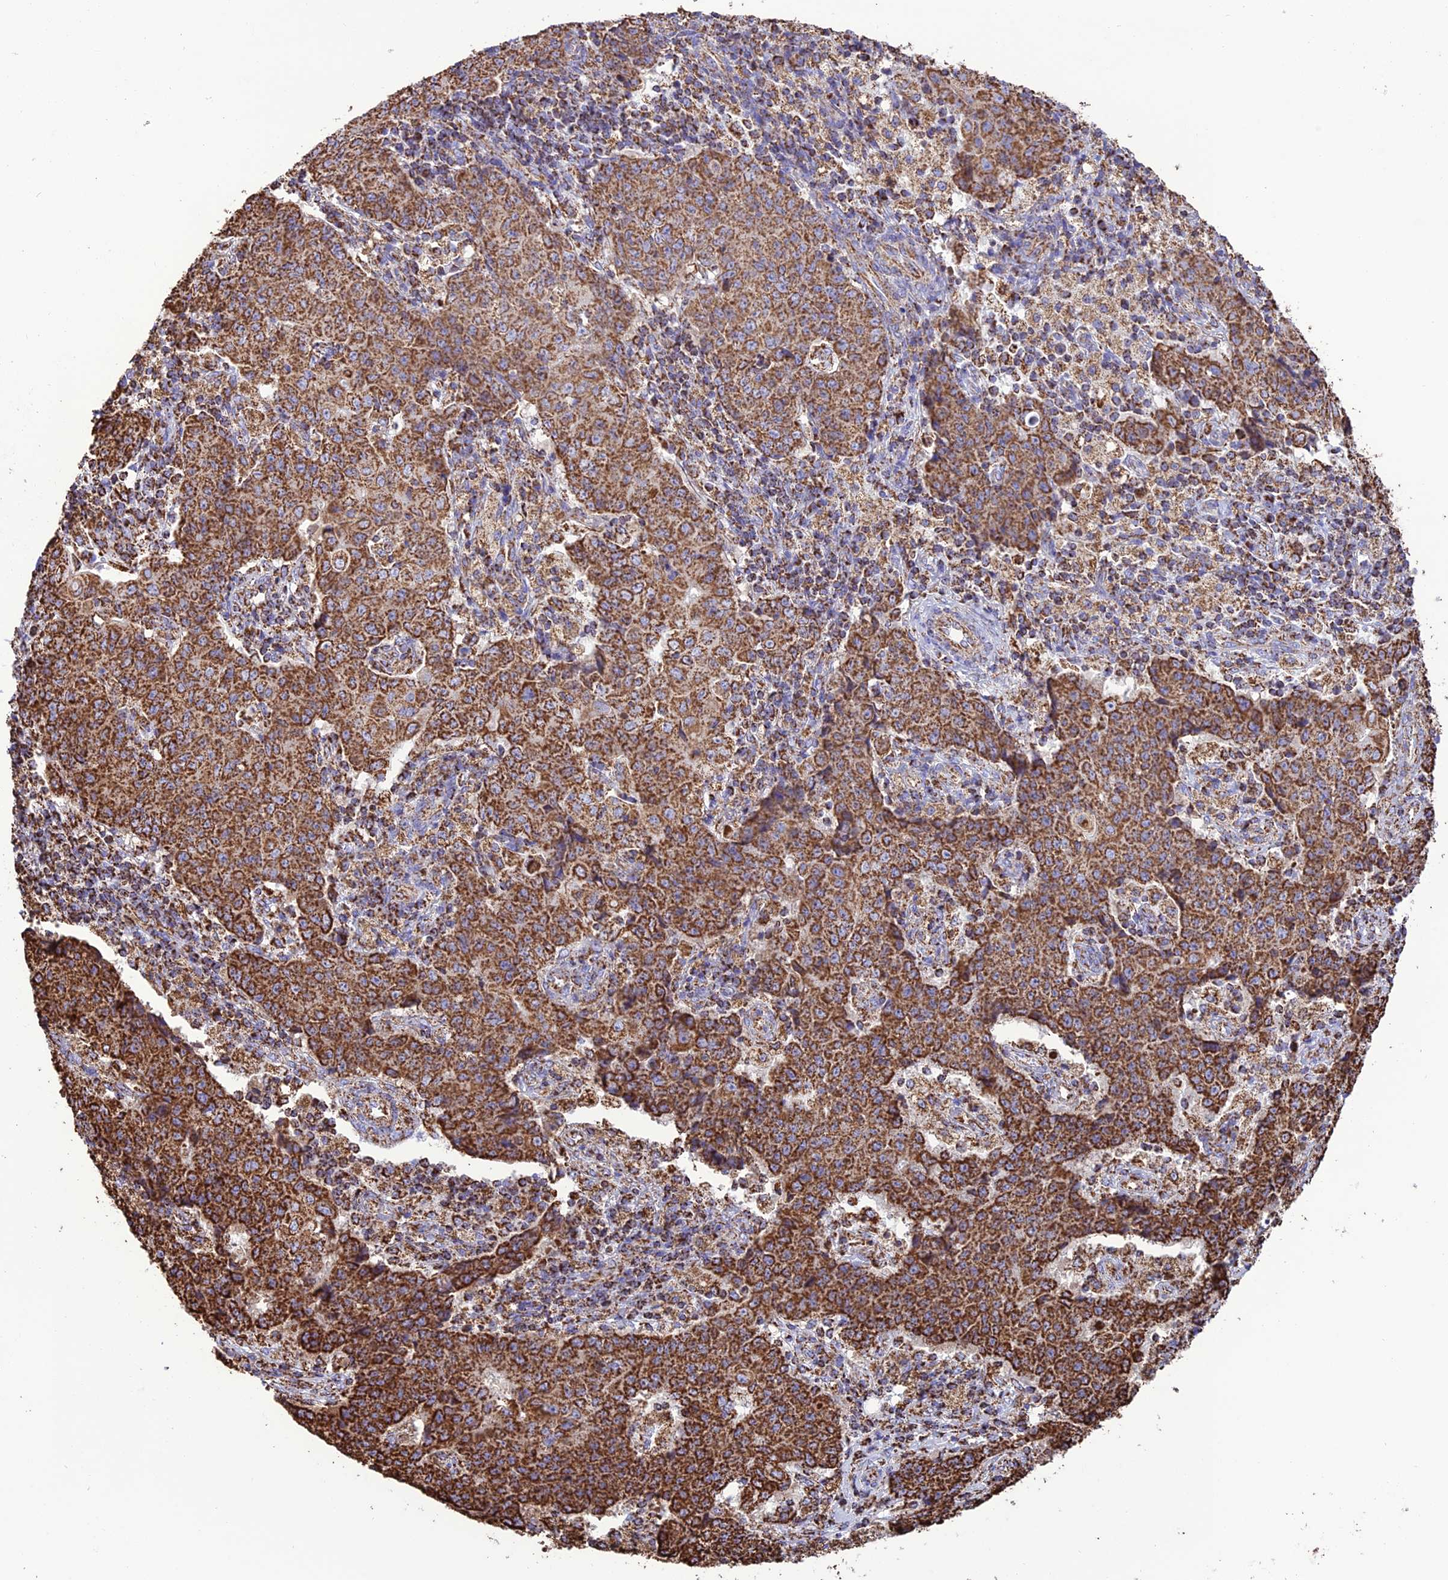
{"staining": {"intensity": "strong", "quantity": ">75%", "location": "cytoplasmic/membranous"}, "tissue": "ovarian cancer", "cell_type": "Tumor cells", "image_type": "cancer", "snomed": [{"axis": "morphology", "description": "Carcinoma, endometroid"}, {"axis": "topography", "description": "Ovary"}], "caption": "High-power microscopy captured an immunohistochemistry micrograph of ovarian endometroid carcinoma, revealing strong cytoplasmic/membranous staining in about >75% of tumor cells.", "gene": "NDUFAF1", "patient": {"sex": "female", "age": 42}}